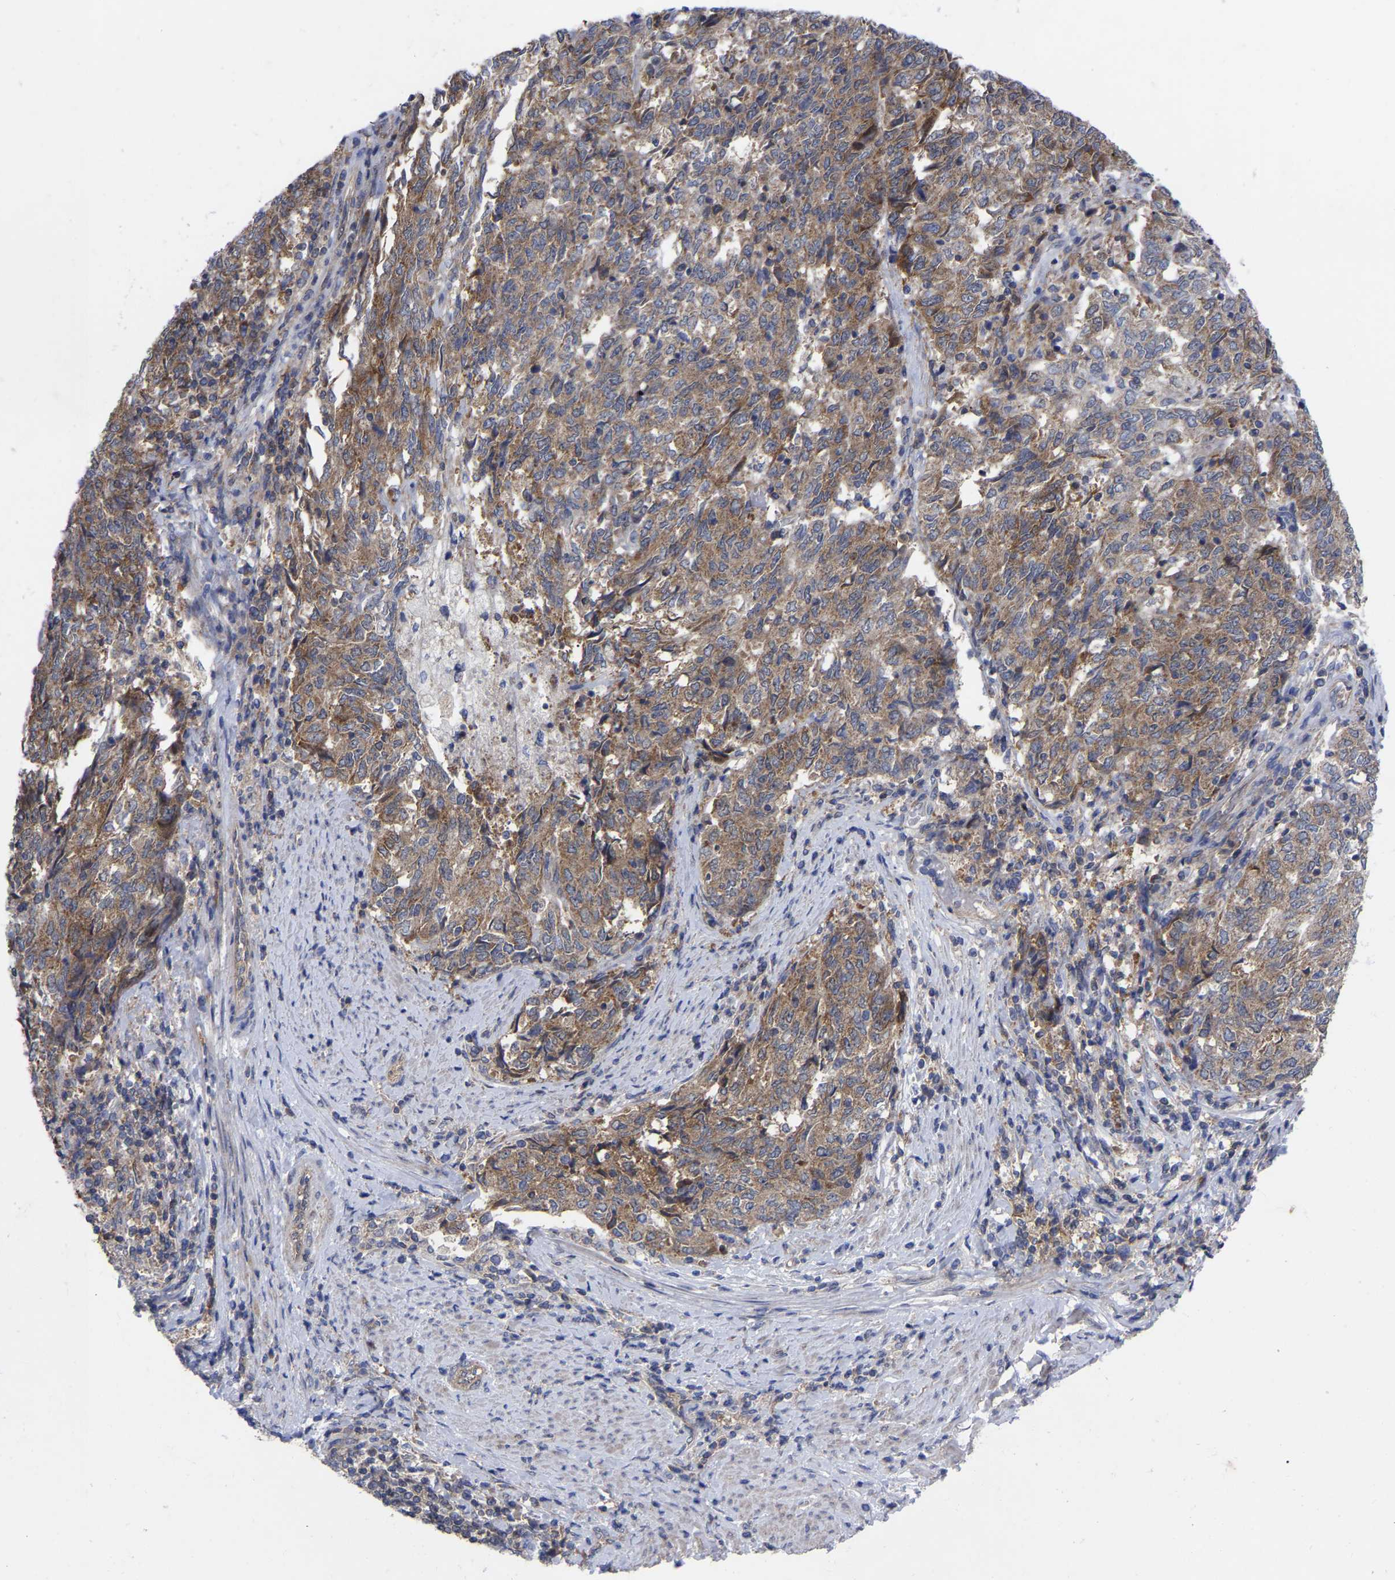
{"staining": {"intensity": "moderate", "quantity": ">75%", "location": "cytoplasmic/membranous"}, "tissue": "endometrial cancer", "cell_type": "Tumor cells", "image_type": "cancer", "snomed": [{"axis": "morphology", "description": "Adenocarcinoma, NOS"}, {"axis": "topography", "description": "Endometrium"}], "caption": "Protein expression analysis of human adenocarcinoma (endometrial) reveals moderate cytoplasmic/membranous staining in about >75% of tumor cells.", "gene": "TCP1", "patient": {"sex": "female", "age": 80}}